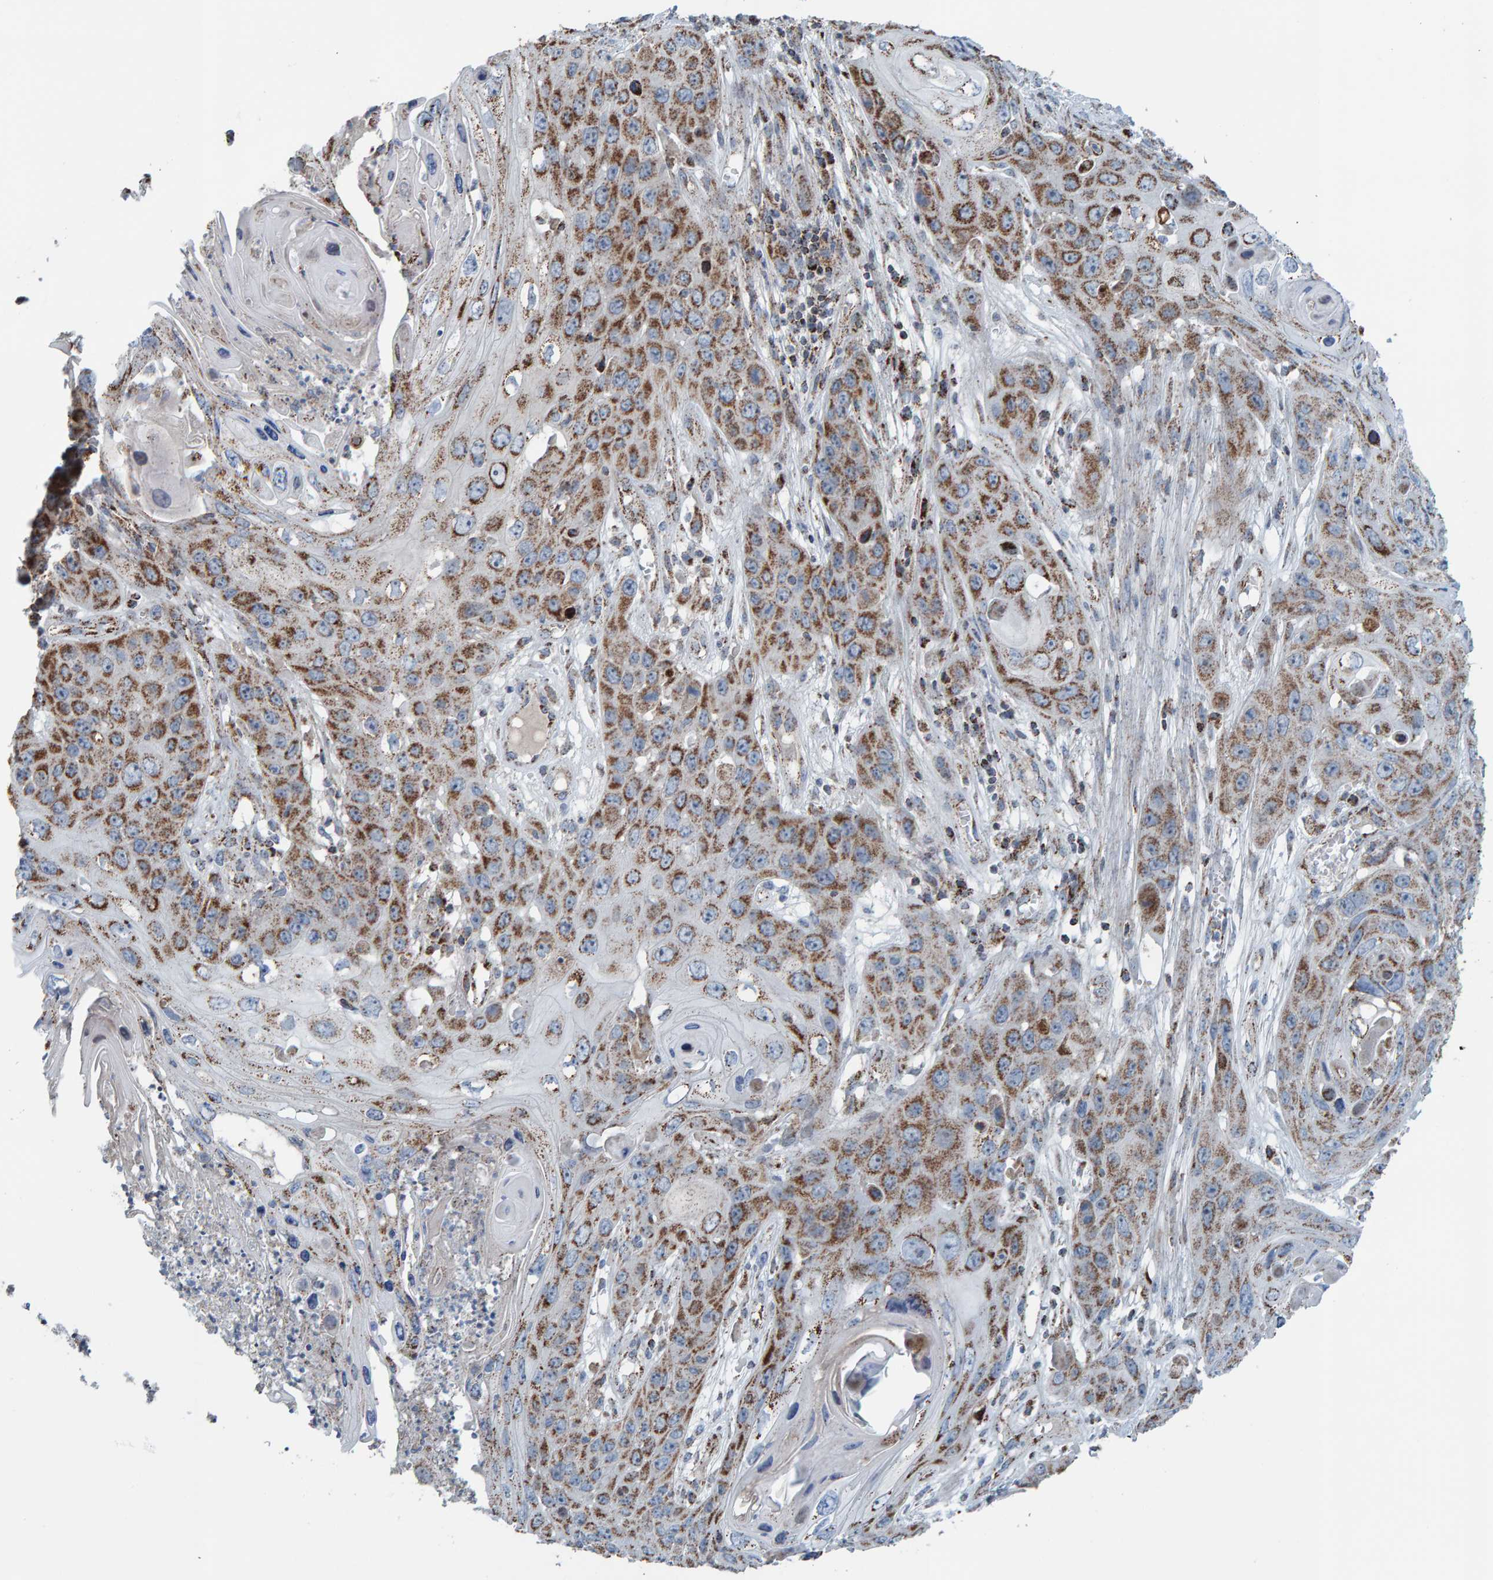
{"staining": {"intensity": "strong", "quantity": "25%-75%", "location": "cytoplasmic/membranous"}, "tissue": "skin cancer", "cell_type": "Tumor cells", "image_type": "cancer", "snomed": [{"axis": "morphology", "description": "Squamous cell carcinoma, NOS"}, {"axis": "topography", "description": "Skin"}], "caption": "A high-resolution image shows immunohistochemistry staining of squamous cell carcinoma (skin), which demonstrates strong cytoplasmic/membranous positivity in about 25%-75% of tumor cells.", "gene": "ZNF48", "patient": {"sex": "male", "age": 55}}